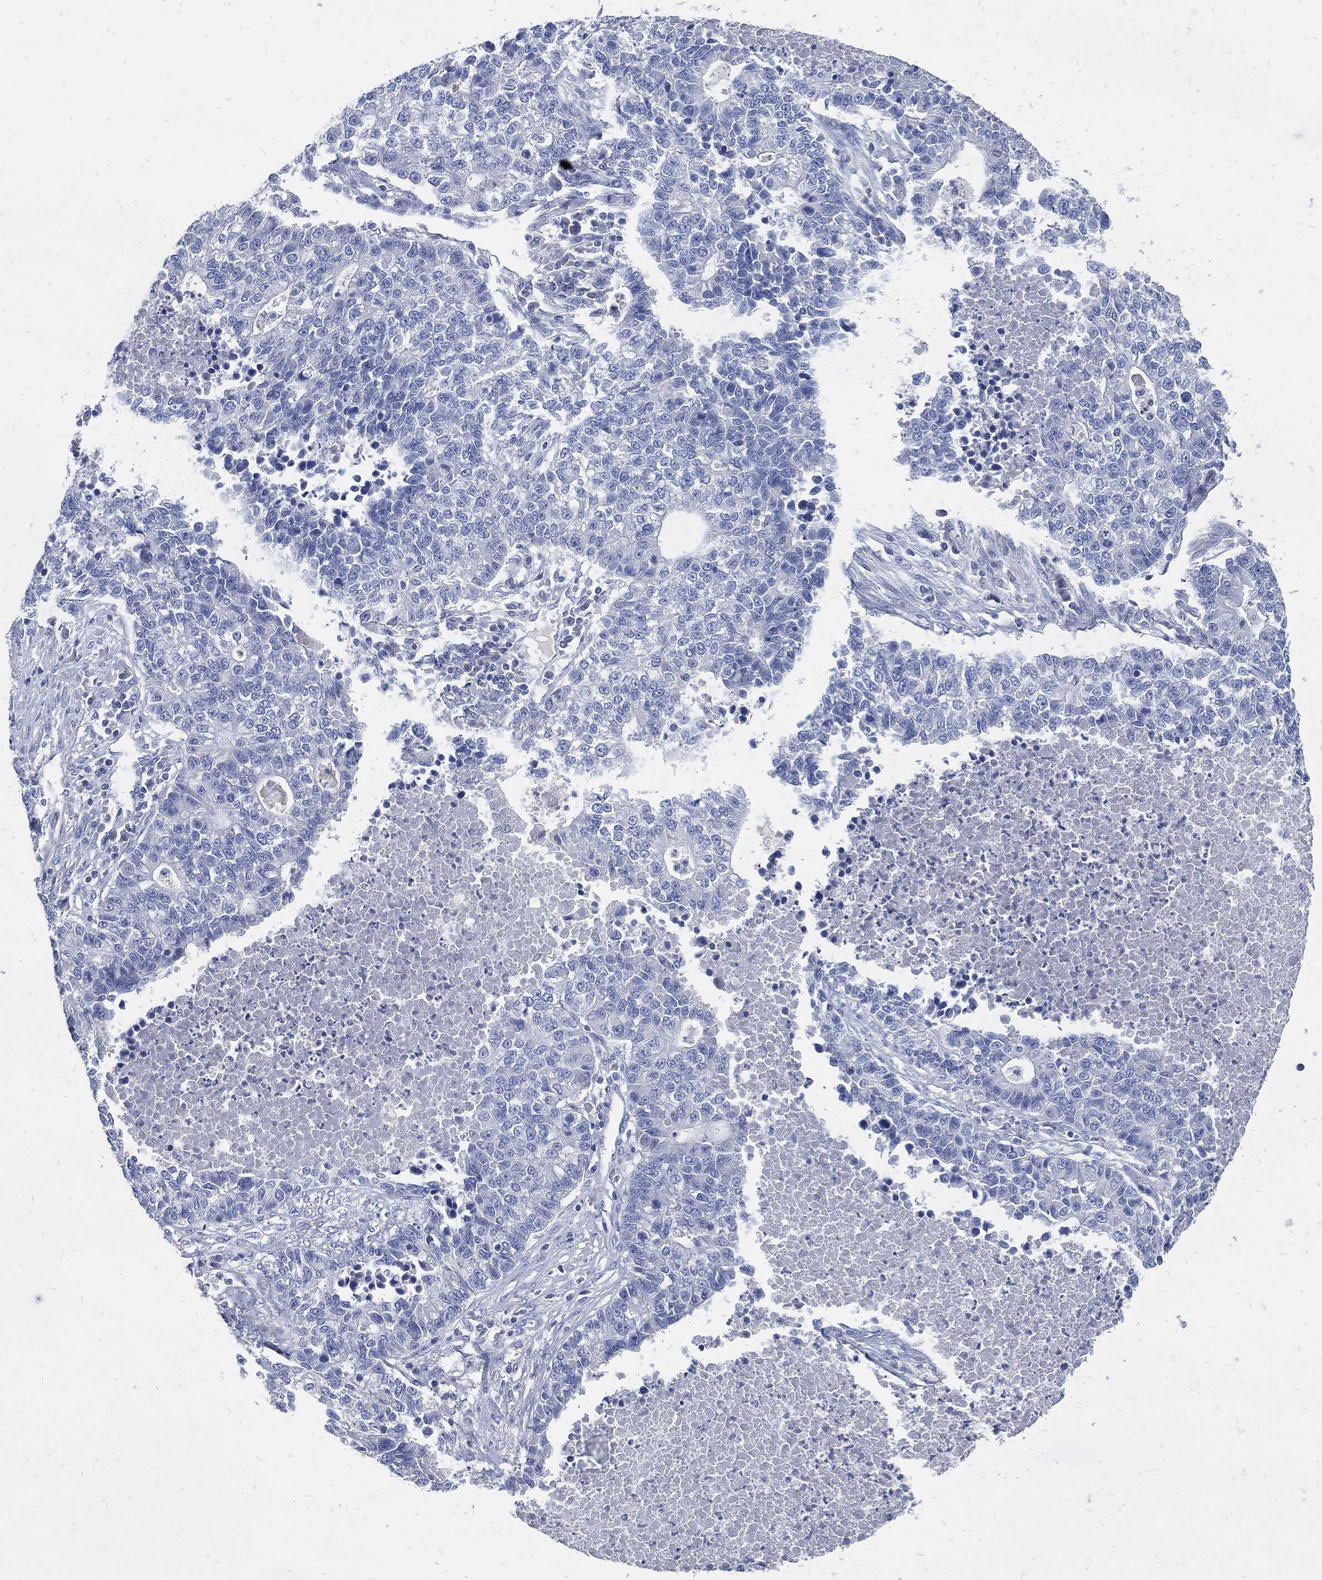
{"staining": {"intensity": "negative", "quantity": "none", "location": "none"}, "tissue": "lung cancer", "cell_type": "Tumor cells", "image_type": "cancer", "snomed": [{"axis": "morphology", "description": "Adenocarcinoma, NOS"}, {"axis": "topography", "description": "Lung"}], "caption": "This is an immunohistochemistry (IHC) histopathology image of human lung adenocarcinoma. There is no positivity in tumor cells.", "gene": "FABP4", "patient": {"sex": "male", "age": 57}}